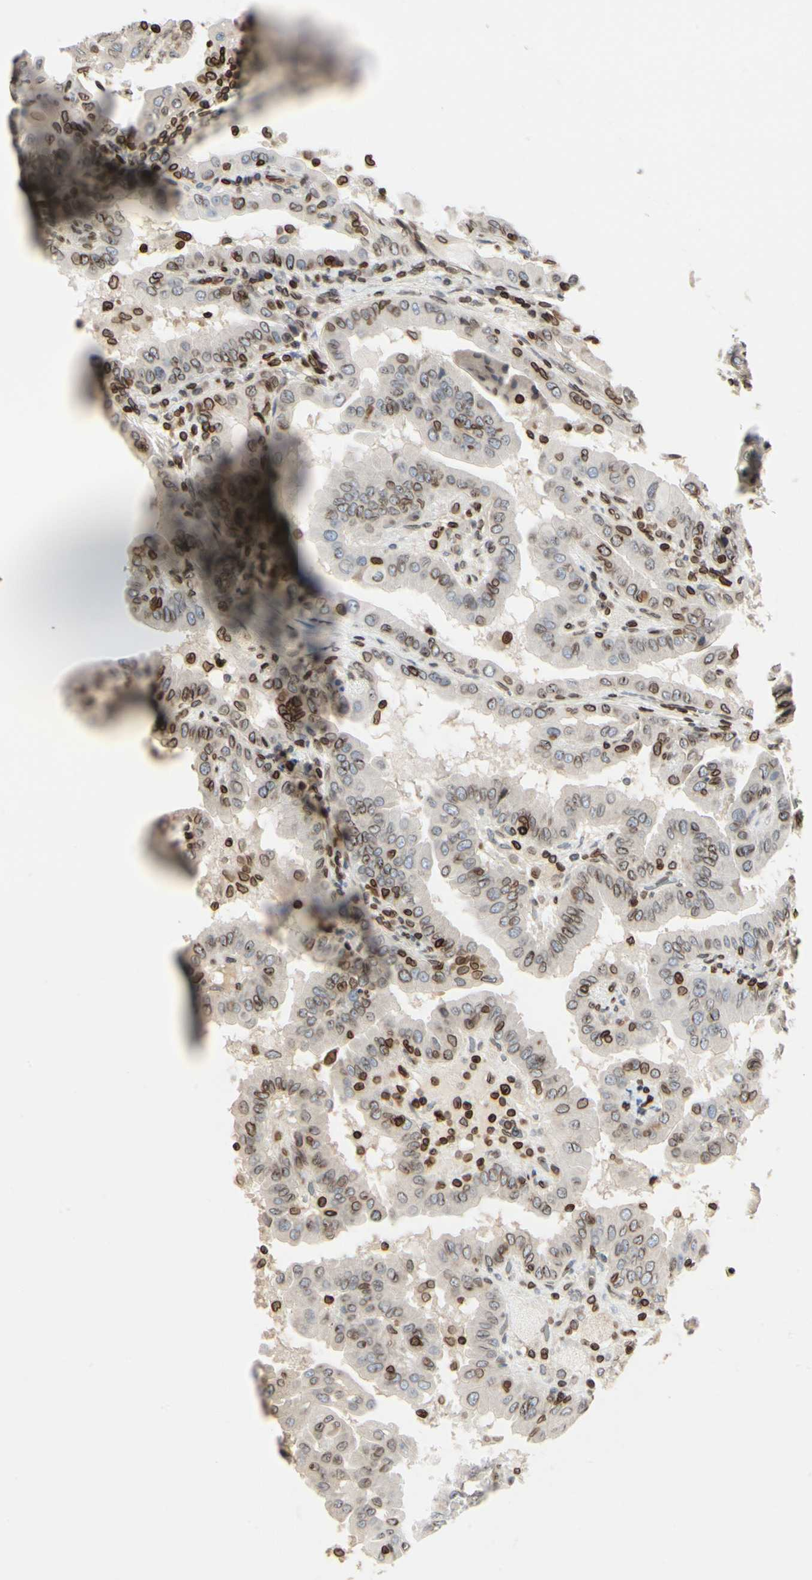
{"staining": {"intensity": "moderate", "quantity": "<25%", "location": "cytoplasmic/membranous"}, "tissue": "thyroid cancer", "cell_type": "Tumor cells", "image_type": "cancer", "snomed": [{"axis": "morphology", "description": "Papillary adenocarcinoma, NOS"}, {"axis": "topography", "description": "Thyroid gland"}], "caption": "The micrograph shows immunohistochemical staining of thyroid cancer (papillary adenocarcinoma). There is moderate cytoplasmic/membranous expression is present in approximately <25% of tumor cells.", "gene": "TMPO", "patient": {"sex": "male", "age": 33}}